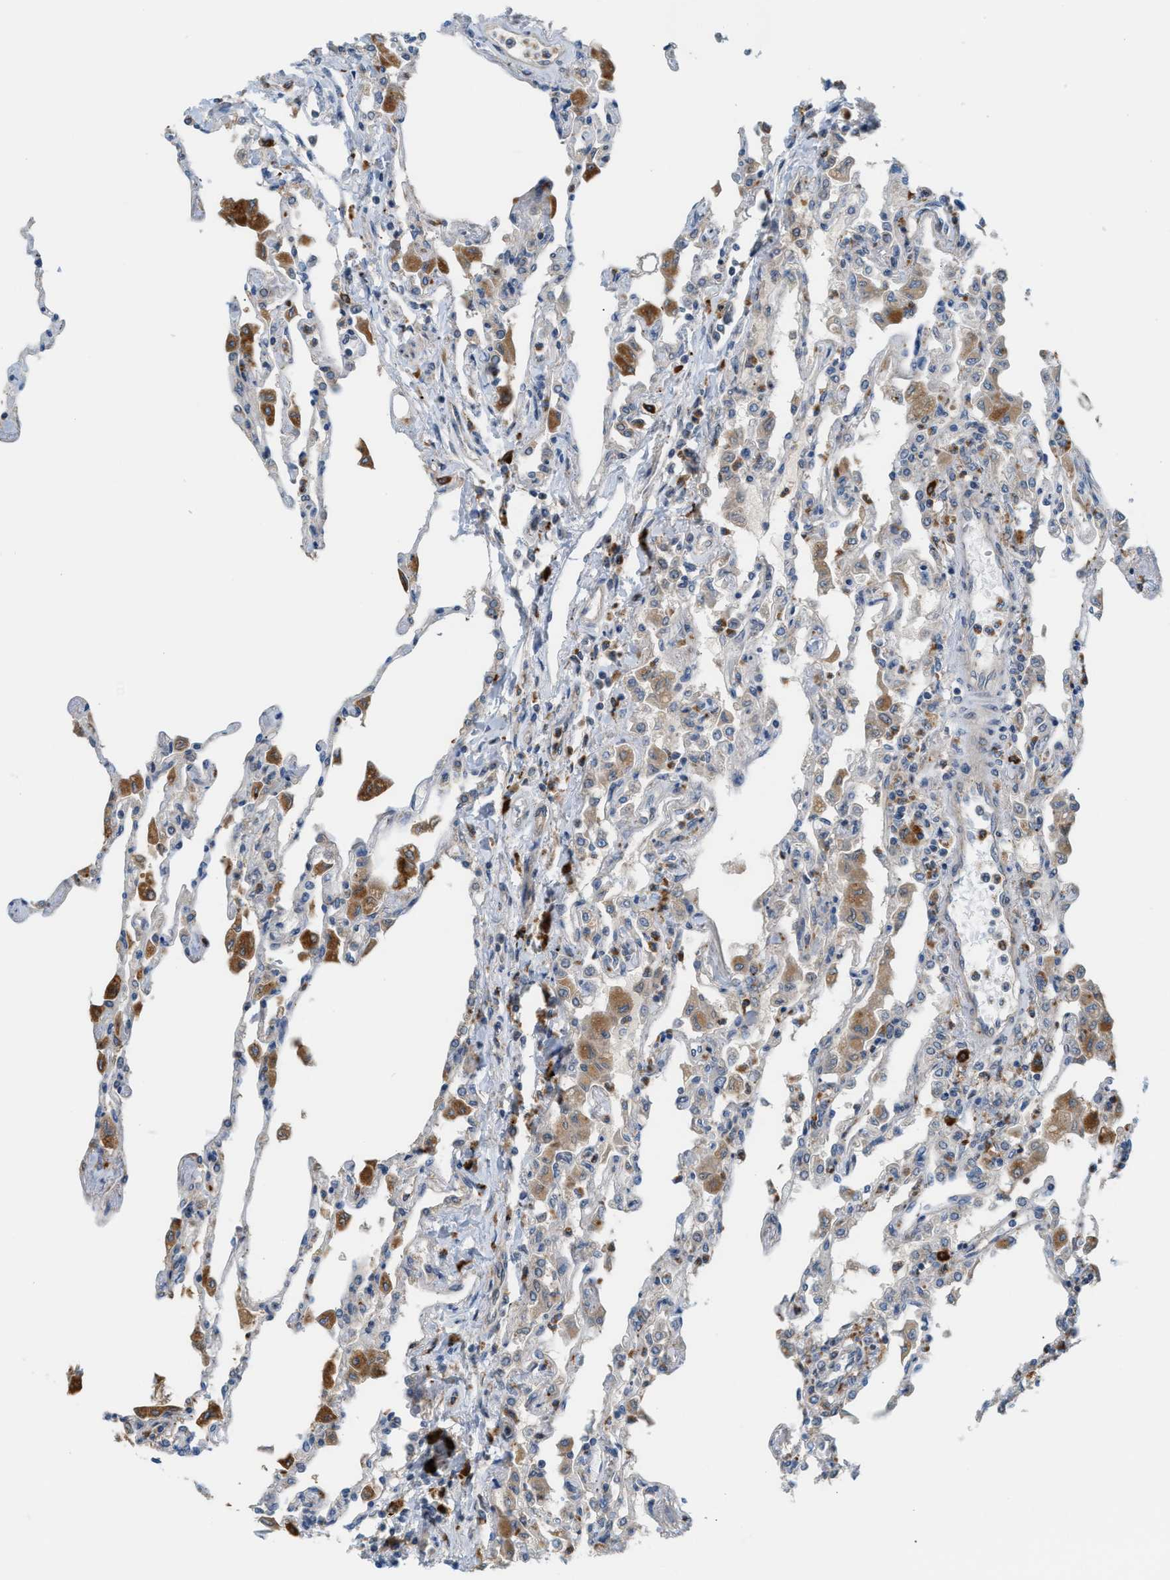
{"staining": {"intensity": "strong", "quantity": "<25%", "location": "cytoplasmic/membranous"}, "tissue": "lung", "cell_type": "Alveolar cells", "image_type": "normal", "snomed": [{"axis": "morphology", "description": "Normal tissue, NOS"}, {"axis": "topography", "description": "Bronchus"}, {"axis": "topography", "description": "Lung"}], "caption": "Immunohistochemistry micrograph of unremarkable lung: lung stained using immunohistochemistry (IHC) exhibits medium levels of strong protein expression localized specifically in the cytoplasmic/membranous of alveolar cells, appearing as a cytoplasmic/membranous brown color.", "gene": "PDCL", "patient": {"sex": "female", "age": 49}}